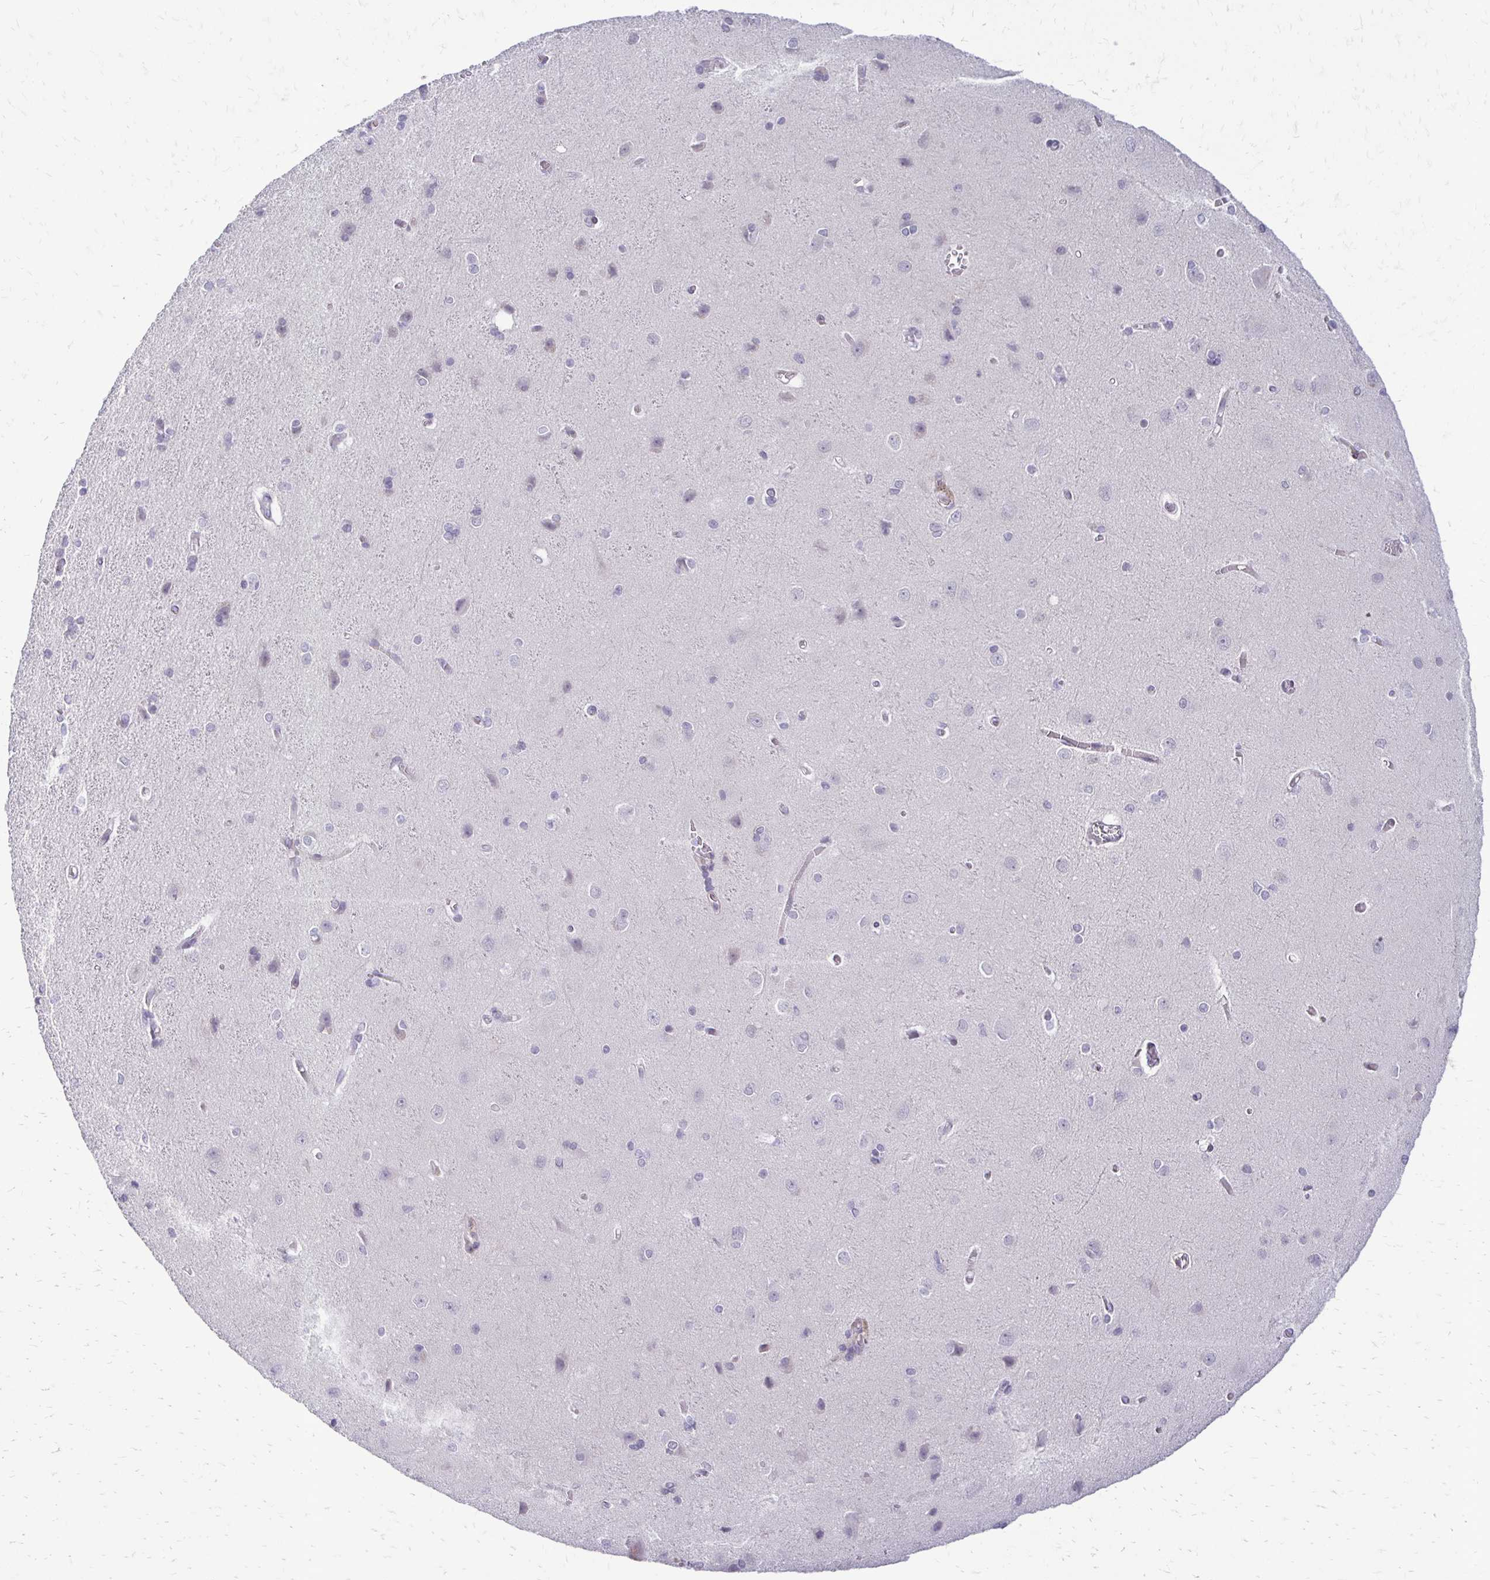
{"staining": {"intensity": "weak", "quantity": "<25%", "location": "cytoplasmic/membranous"}, "tissue": "cerebral cortex", "cell_type": "Endothelial cells", "image_type": "normal", "snomed": [{"axis": "morphology", "description": "Normal tissue, NOS"}, {"axis": "topography", "description": "Cerebral cortex"}], "caption": "This histopathology image is of normal cerebral cortex stained with immunohistochemistry to label a protein in brown with the nuclei are counter-stained blue. There is no positivity in endothelial cells. (DAB (3,3'-diaminobenzidine) IHC, high magnification).", "gene": "EPYC", "patient": {"sex": "male", "age": 37}}